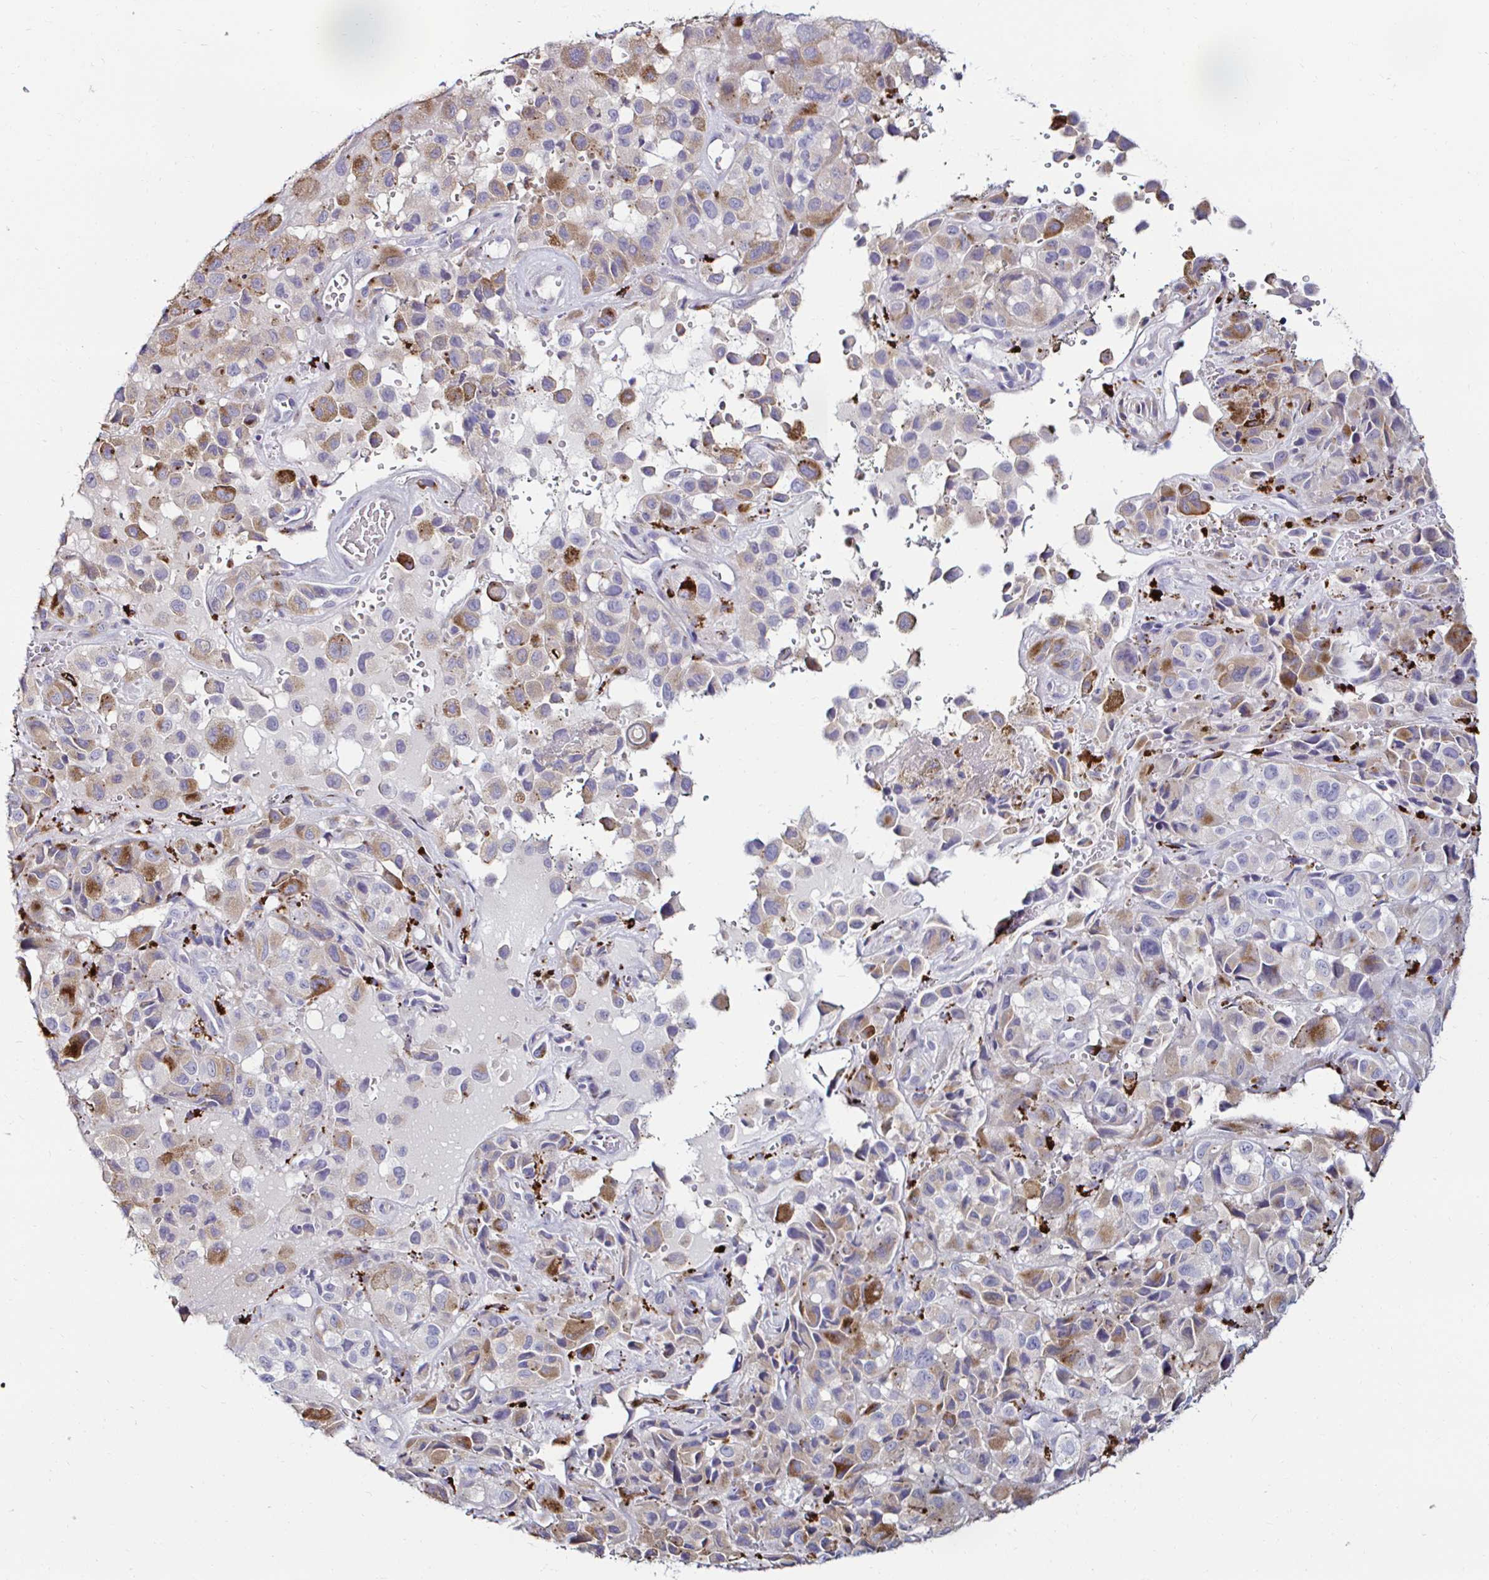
{"staining": {"intensity": "moderate", "quantity": "<25%", "location": "cytoplasmic/membranous"}, "tissue": "melanoma", "cell_type": "Tumor cells", "image_type": "cancer", "snomed": [{"axis": "morphology", "description": "Malignant melanoma, NOS"}, {"axis": "topography", "description": "Skin"}], "caption": "Malignant melanoma tissue shows moderate cytoplasmic/membranous expression in about <25% of tumor cells Ihc stains the protein of interest in brown and the nuclei are stained blue.", "gene": "GALNS", "patient": {"sex": "male", "age": 93}}